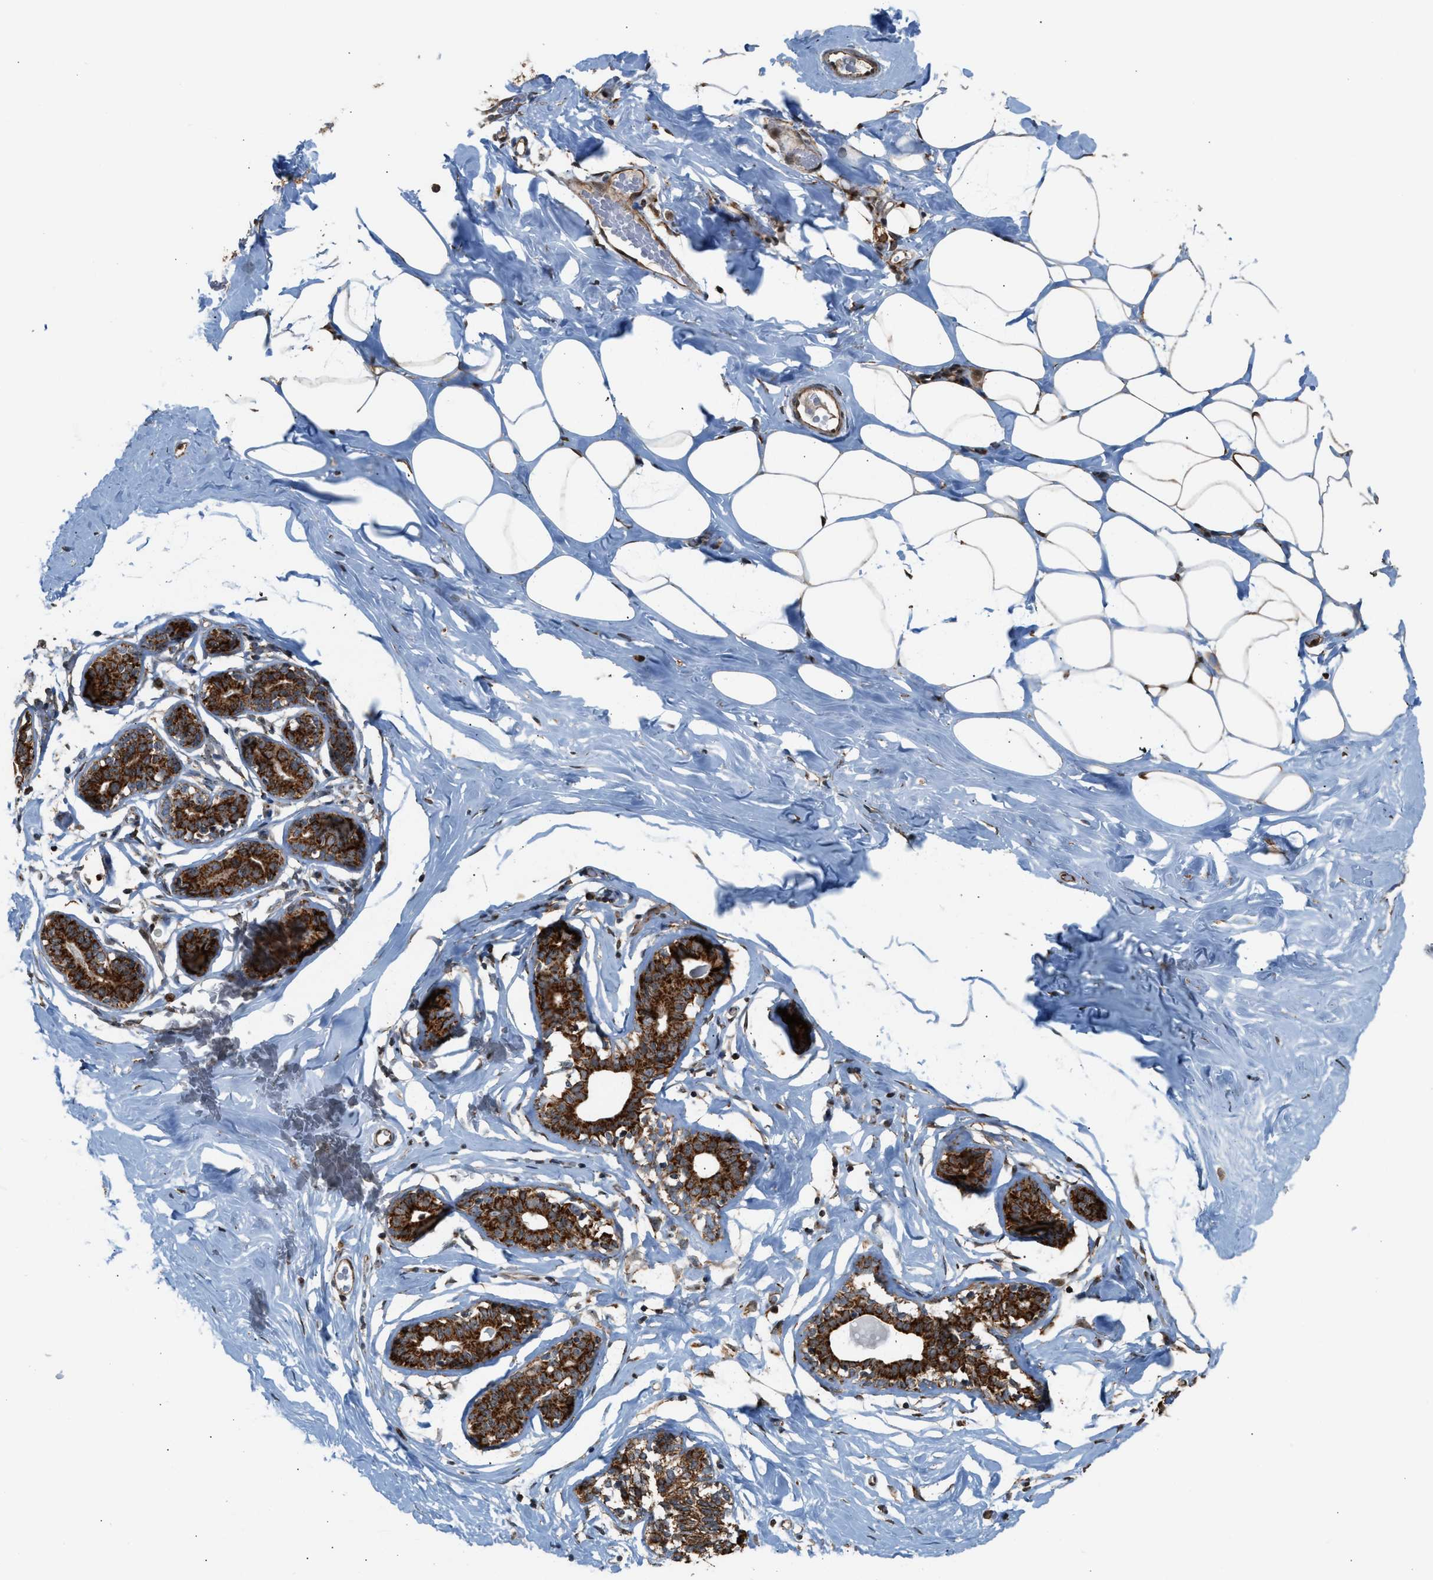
{"staining": {"intensity": "strong", "quantity": ">75%", "location": "cytoplasmic/membranous"}, "tissue": "adipose tissue", "cell_type": "Adipocytes", "image_type": "normal", "snomed": [{"axis": "morphology", "description": "Normal tissue, NOS"}, {"axis": "morphology", "description": "Fibrosis, NOS"}, {"axis": "topography", "description": "Breast"}, {"axis": "topography", "description": "Adipose tissue"}], "caption": "The photomicrograph reveals immunohistochemical staining of benign adipose tissue. There is strong cytoplasmic/membranous staining is seen in approximately >75% of adipocytes. The staining was performed using DAB to visualize the protein expression in brown, while the nuclei were stained in blue with hematoxylin (Magnification: 20x).", "gene": "SGSM2", "patient": {"sex": "female", "age": 39}}